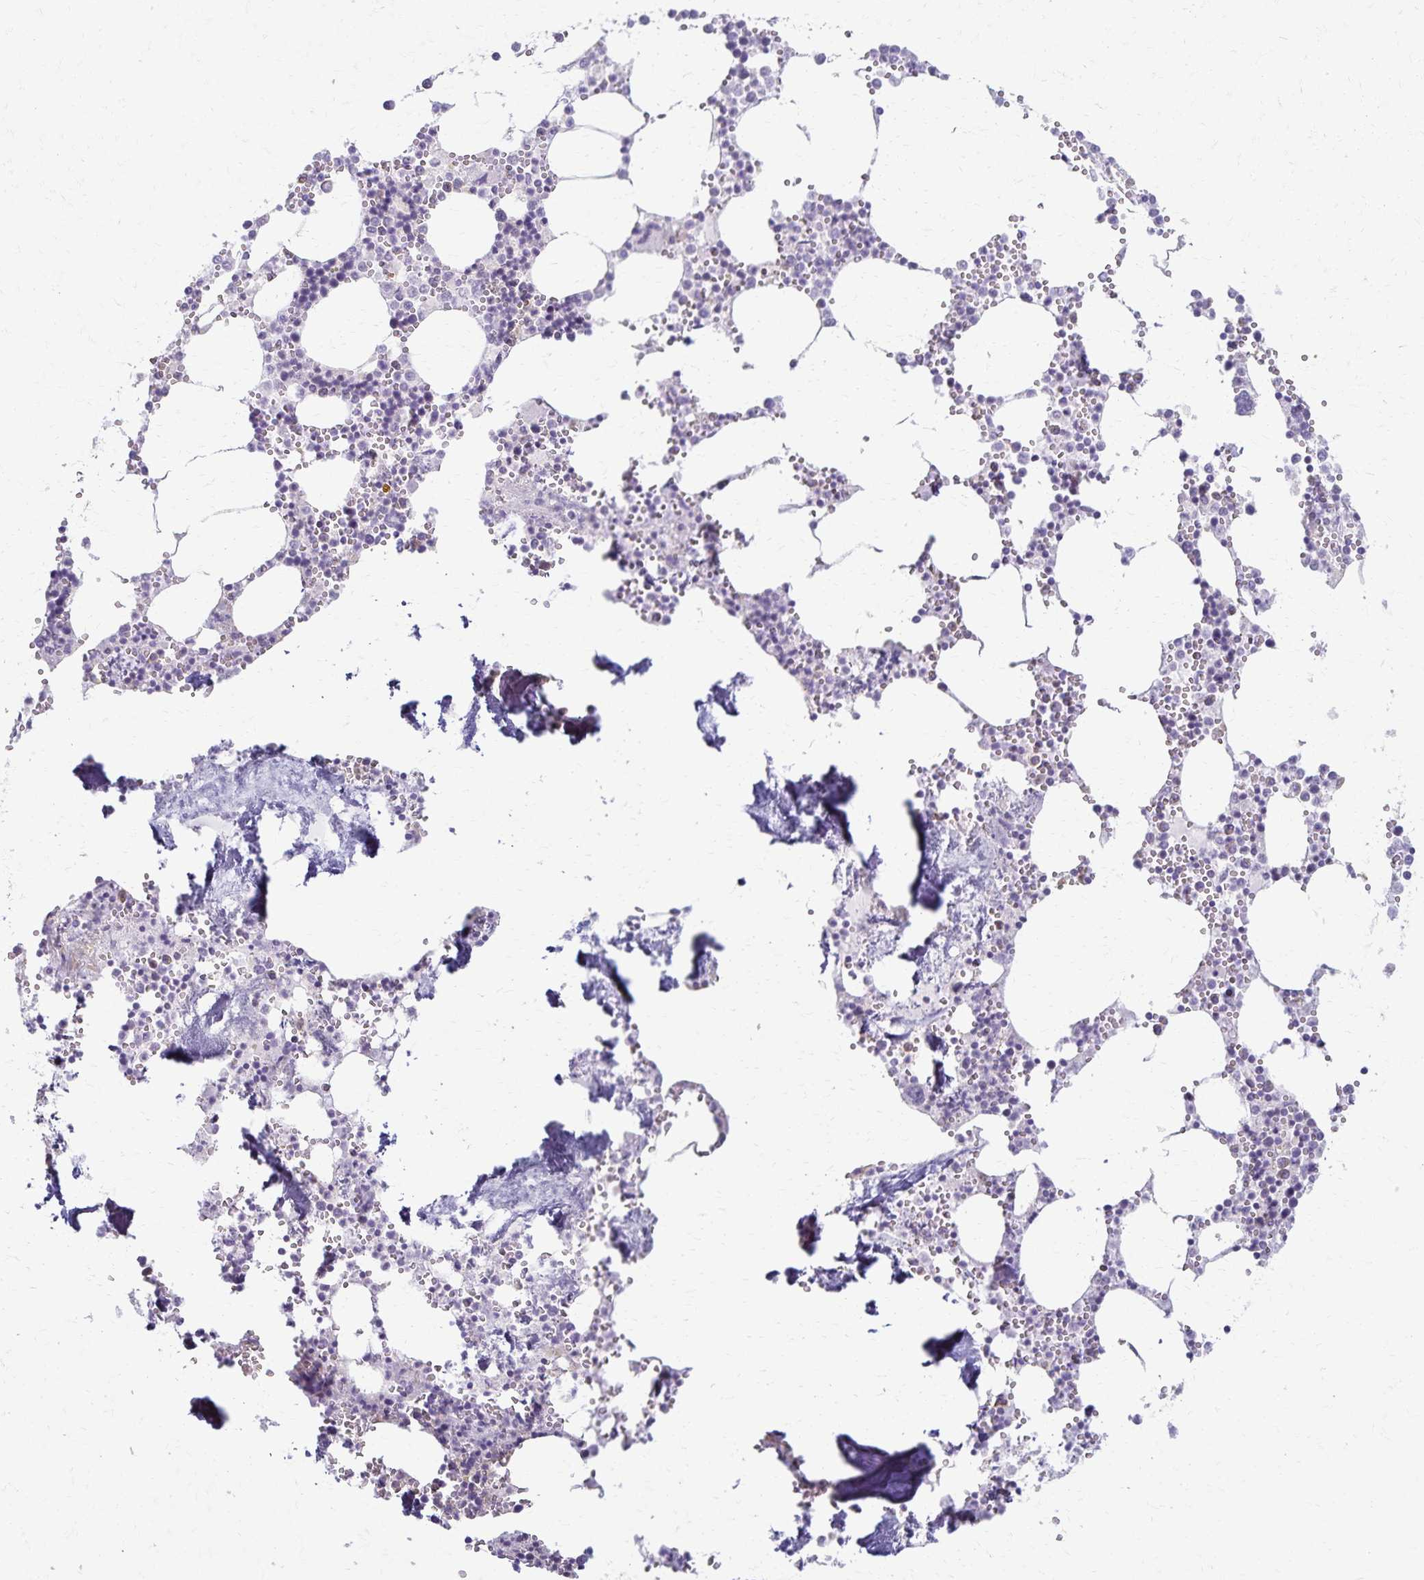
{"staining": {"intensity": "negative", "quantity": "none", "location": "none"}, "tissue": "bone marrow", "cell_type": "Hematopoietic cells", "image_type": "normal", "snomed": [{"axis": "morphology", "description": "Normal tissue, NOS"}, {"axis": "topography", "description": "Bone marrow"}], "caption": "This is an IHC histopathology image of unremarkable bone marrow. There is no positivity in hematopoietic cells.", "gene": "KISS1", "patient": {"sex": "male", "age": 54}}